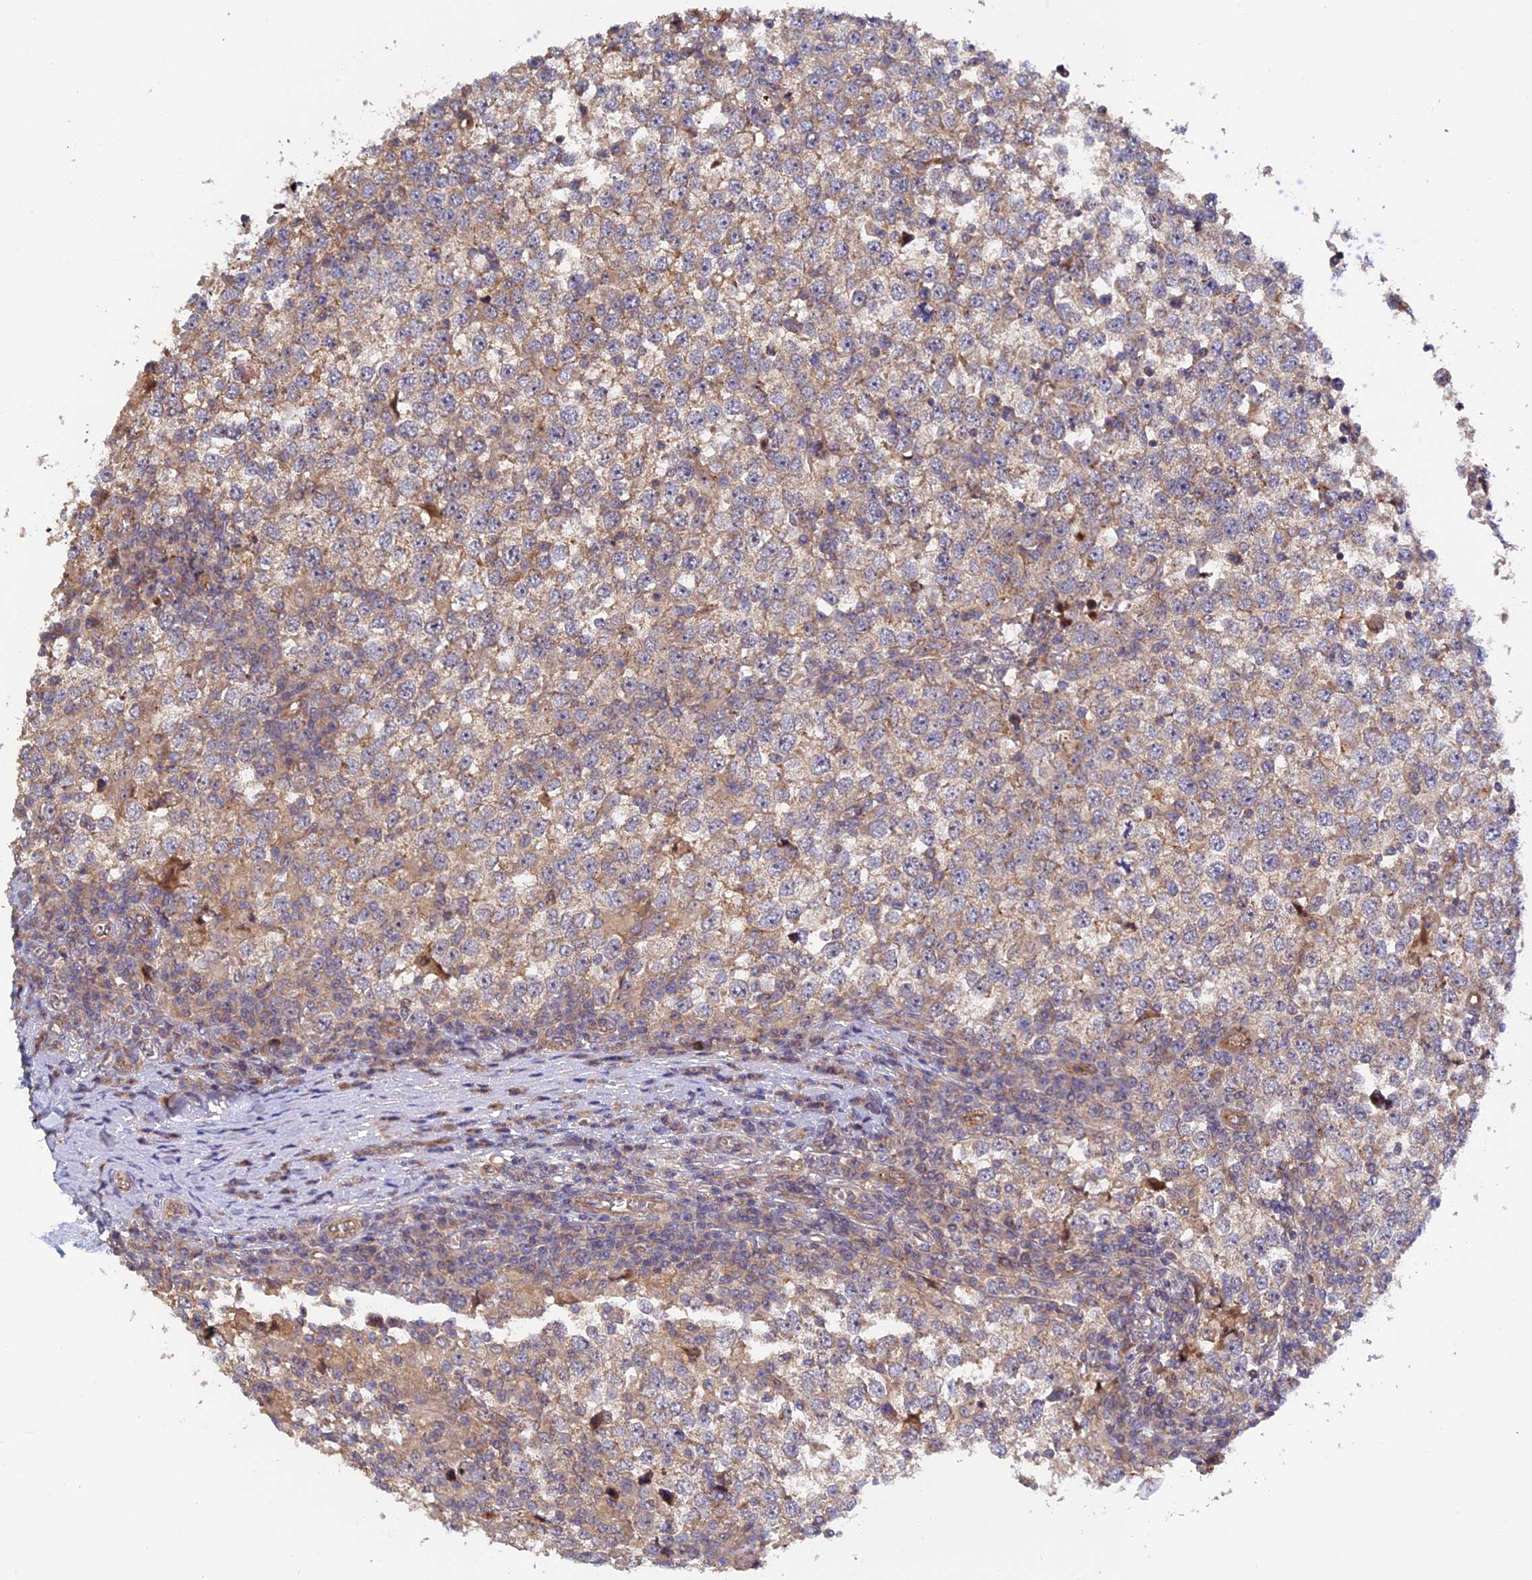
{"staining": {"intensity": "weak", "quantity": "25%-75%", "location": "cytoplasmic/membranous"}, "tissue": "testis cancer", "cell_type": "Tumor cells", "image_type": "cancer", "snomed": [{"axis": "morphology", "description": "Seminoma, NOS"}, {"axis": "topography", "description": "Testis"}], "caption": "A high-resolution image shows immunohistochemistry (IHC) staining of testis cancer (seminoma), which exhibits weak cytoplasmic/membranous expression in approximately 25%-75% of tumor cells. (DAB IHC, brown staining for protein, blue staining for nuclei).", "gene": "FERMT1", "patient": {"sex": "male", "age": 65}}